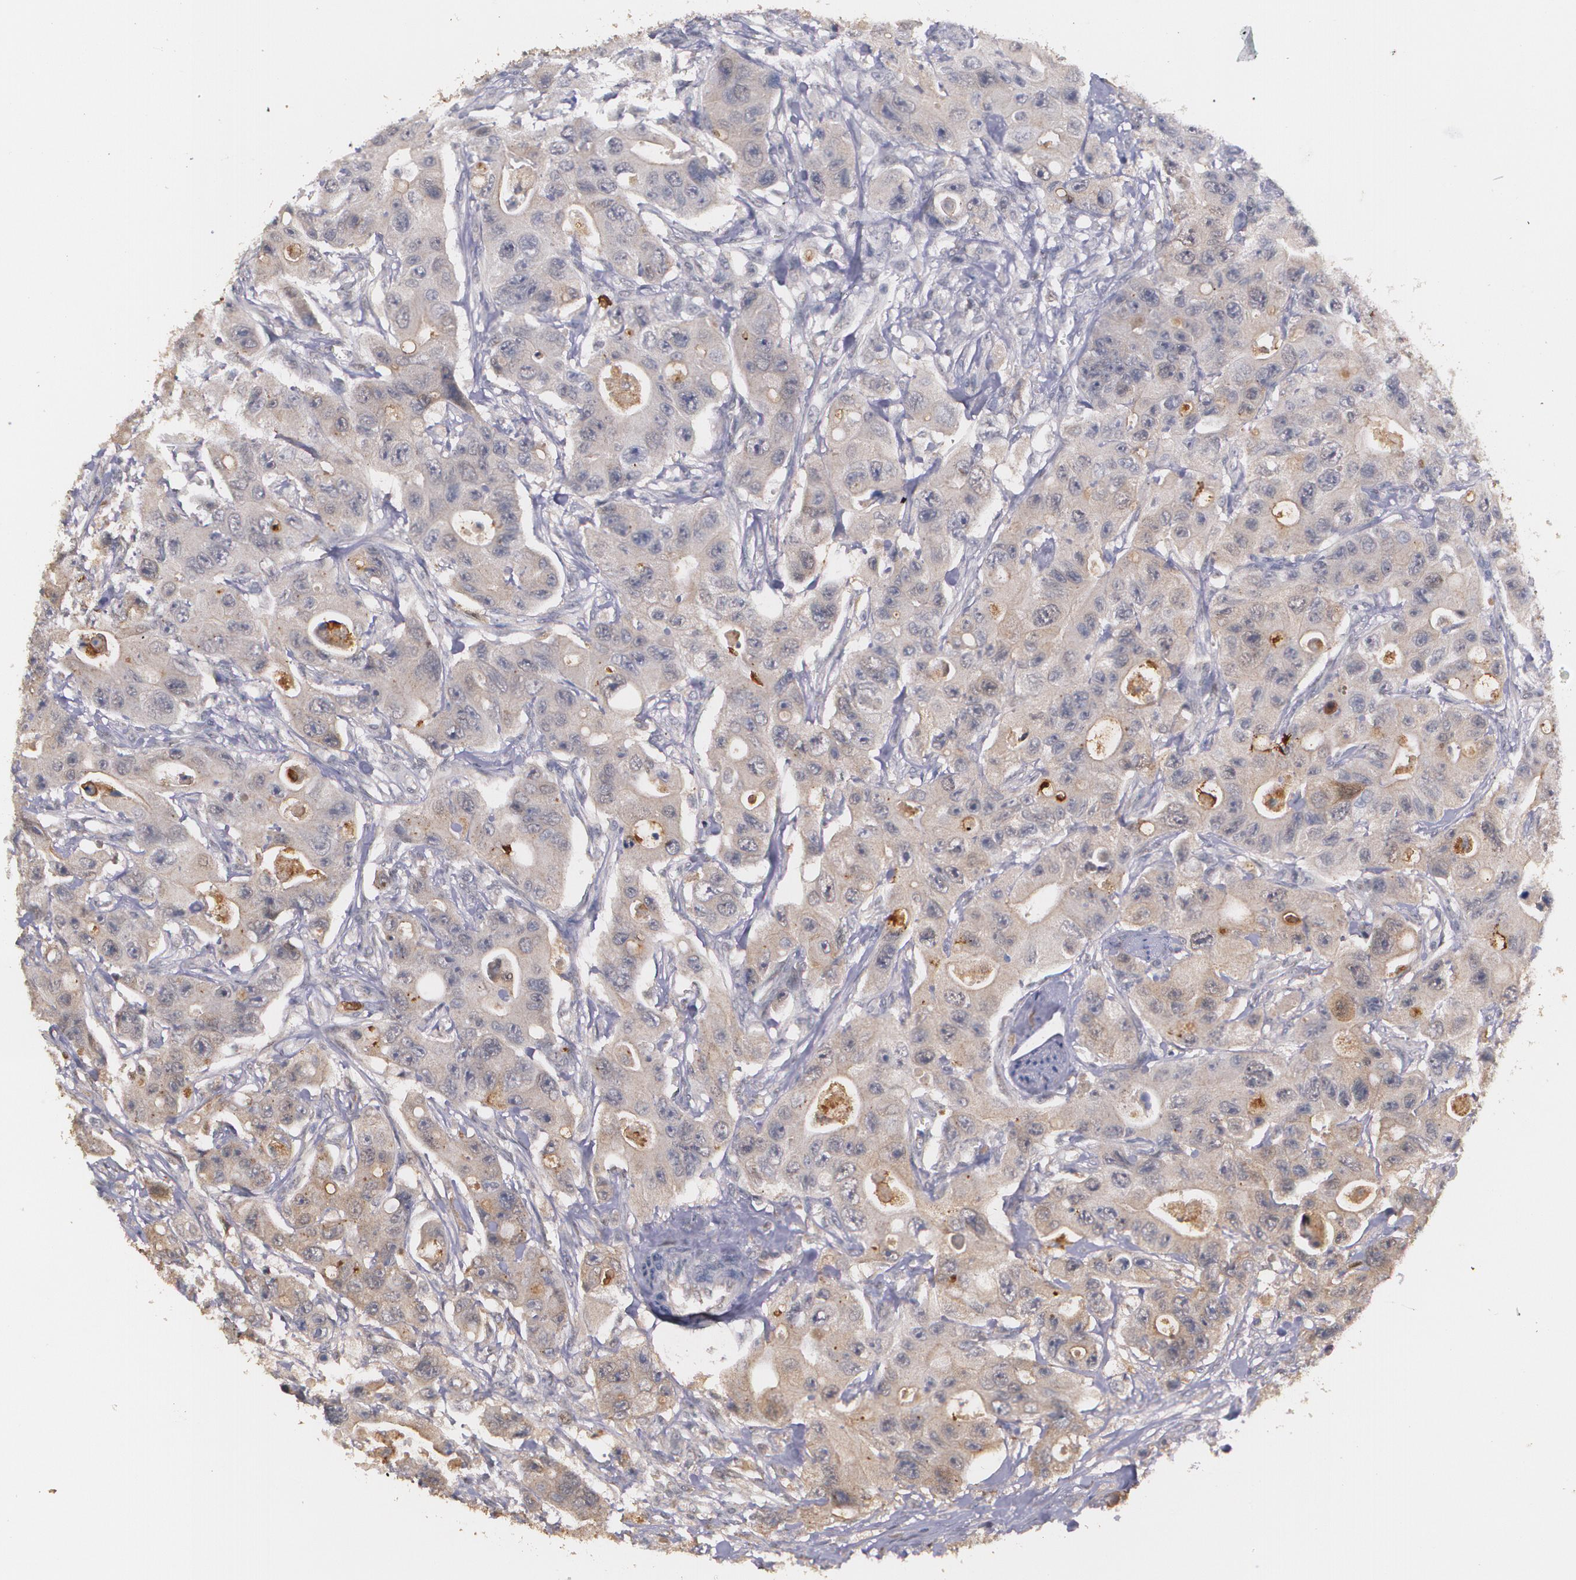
{"staining": {"intensity": "moderate", "quantity": ">75%", "location": "cytoplasmic/membranous"}, "tissue": "colorectal cancer", "cell_type": "Tumor cells", "image_type": "cancer", "snomed": [{"axis": "morphology", "description": "Adenocarcinoma, NOS"}, {"axis": "topography", "description": "Colon"}], "caption": "Immunohistochemical staining of human adenocarcinoma (colorectal) shows medium levels of moderate cytoplasmic/membranous staining in about >75% of tumor cells. (DAB (3,3'-diaminobenzidine) IHC, brown staining for protein, blue staining for nuclei).", "gene": "PTS", "patient": {"sex": "female", "age": 46}}